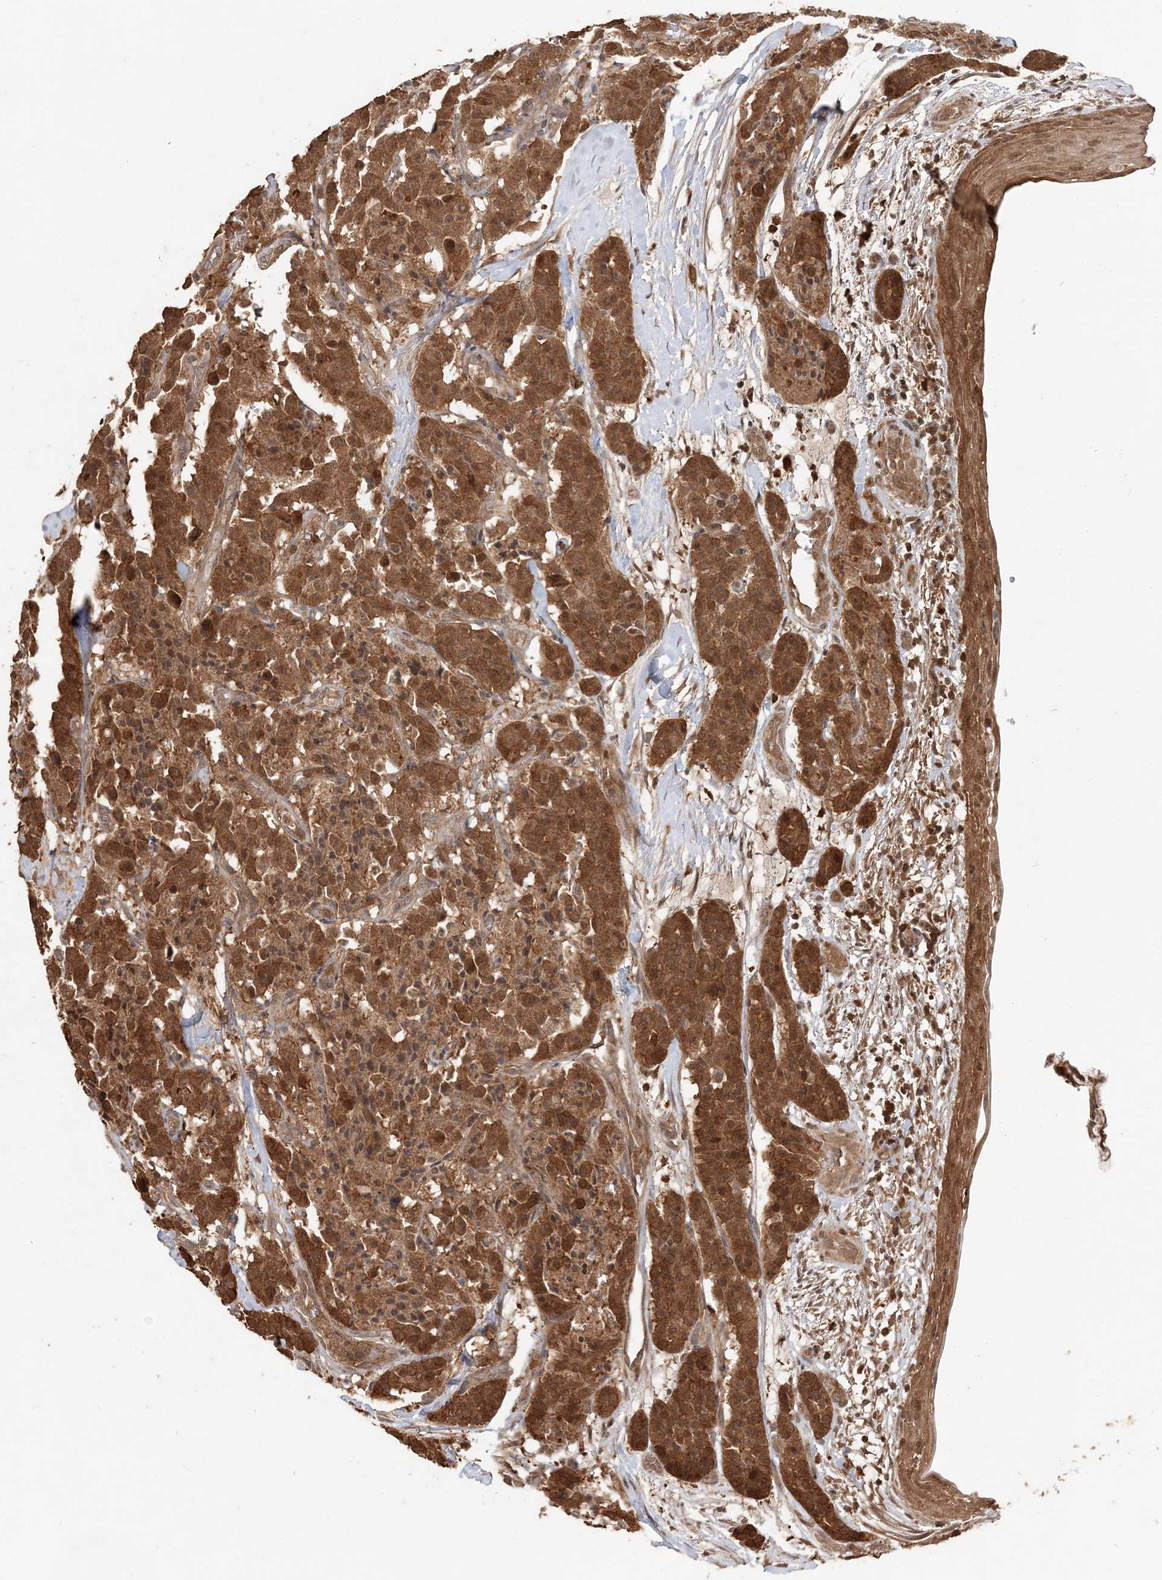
{"staining": {"intensity": "strong", "quantity": ">75%", "location": "cytoplasmic/membranous,nuclear"}, "tissue": "carcinoid", "cell_type": "Tumor cells", "image_type": "cancer", "snomed": [{"axis": "morphology", "description": "Carcinoid, malignant, NOS"}, {"axis": "topography", "description": "Lung"}], "caption": "DAB immunohistochemical staining of human malignant carcinoid demonstrates strong cytoplasmic/membranous and nuclear protein staining in about >75% of tumor cells.", "gene": "CAB39", "patient": {"sex": "male", "age": 30}}